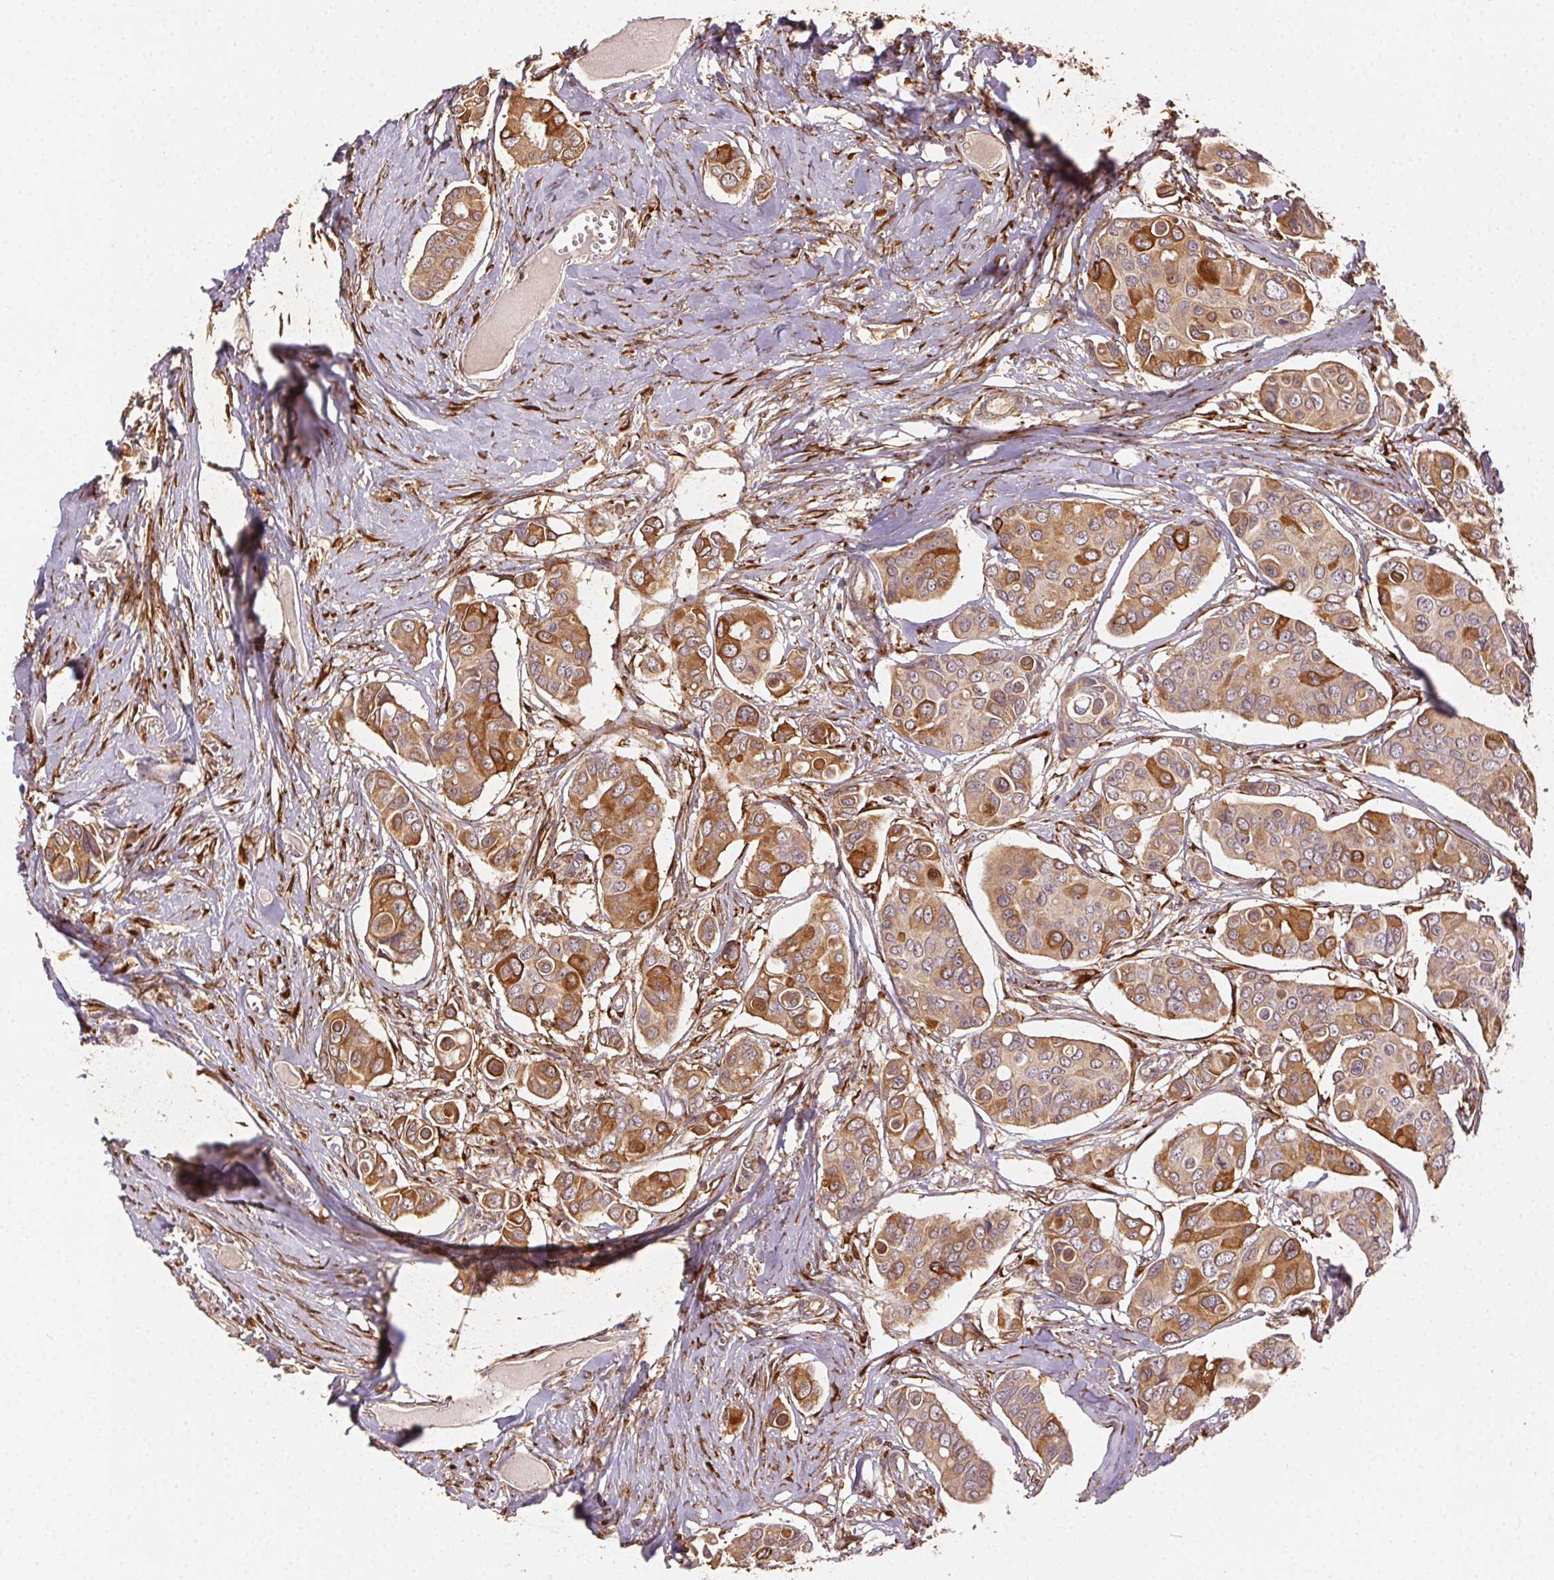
{"staining": {"intensity": "moderate", "quantity": ">75%", "location": "cytoplasmic/membranous"}, "tissue": "breast cancer", "cell_type": "Tumor cells", "image_type": "cancer", "snomed": [{"axis": "morphology", "description": "Duct carcinoma"}, {"axis": "topography", "description": "Breast"}], "caption": "A brown stain labels moderate cytoplasmic/membranous positivity of a protein in human breast infiltrating ductal carcinoma tumor cells.", "gene": "KLHL15", "patient": {"sex": "female", "age": 54}}